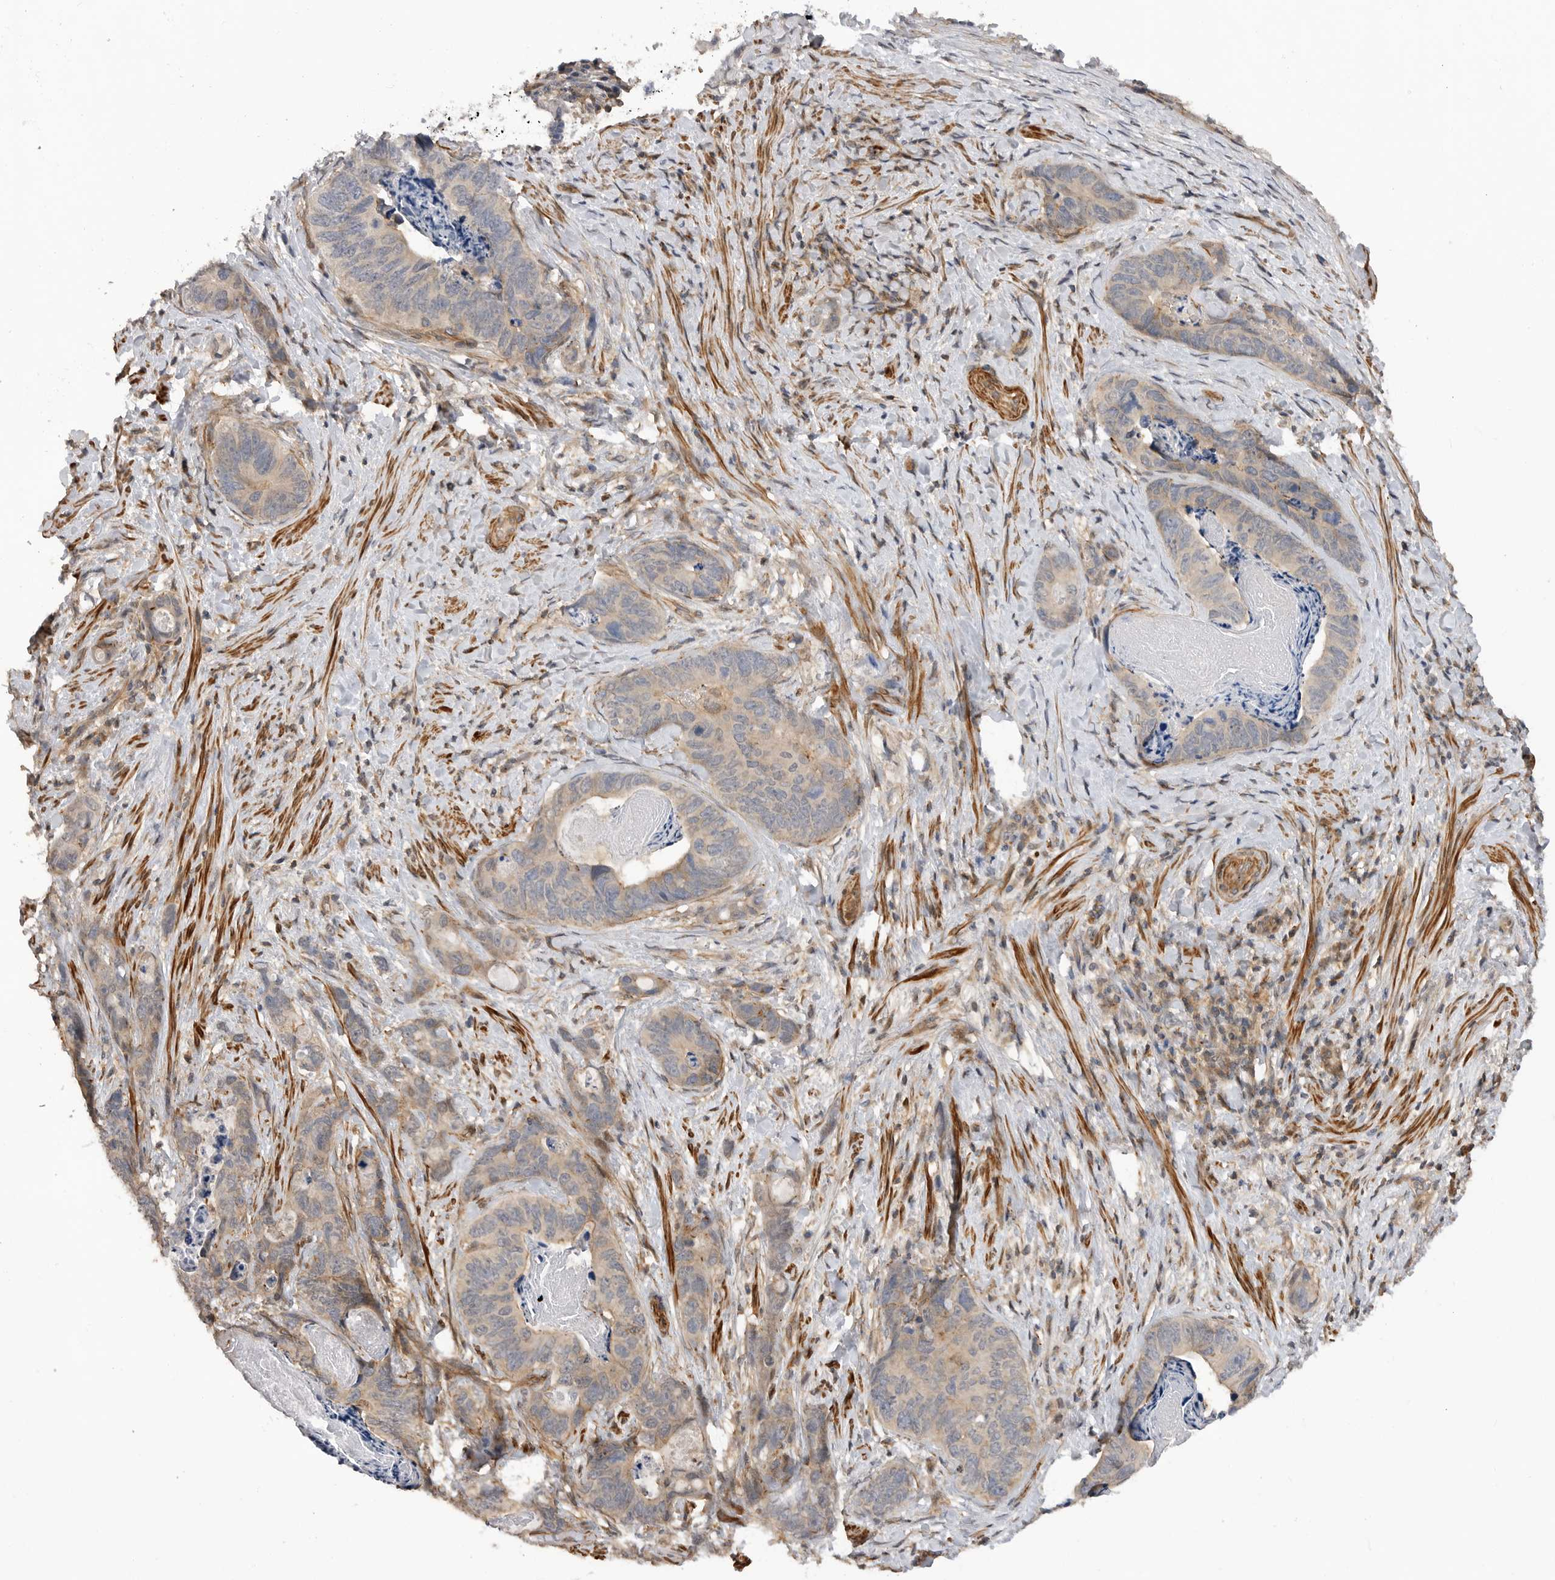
{"staining": {"intensity": "negative", "quantity": "none", "location": "none"}, "tissue": "stomach cancer", "cell_type": "Tumor cells", "image_type": "cancer", "snomed": [{"axis": "morphology", "description": "Normal tissue, NOS"}, {"axis": "morphology", "description": "Adenocarcinoma, NOS"}, {"axis": "topography", "description": "Stomach"}], "caption": "Stomach adenocarcinoma was stained to show a protein in brown. There is no significant expression in tumor cells.", "gene": "TRIM56", "patient": {"sex": "female", "age": 89}}